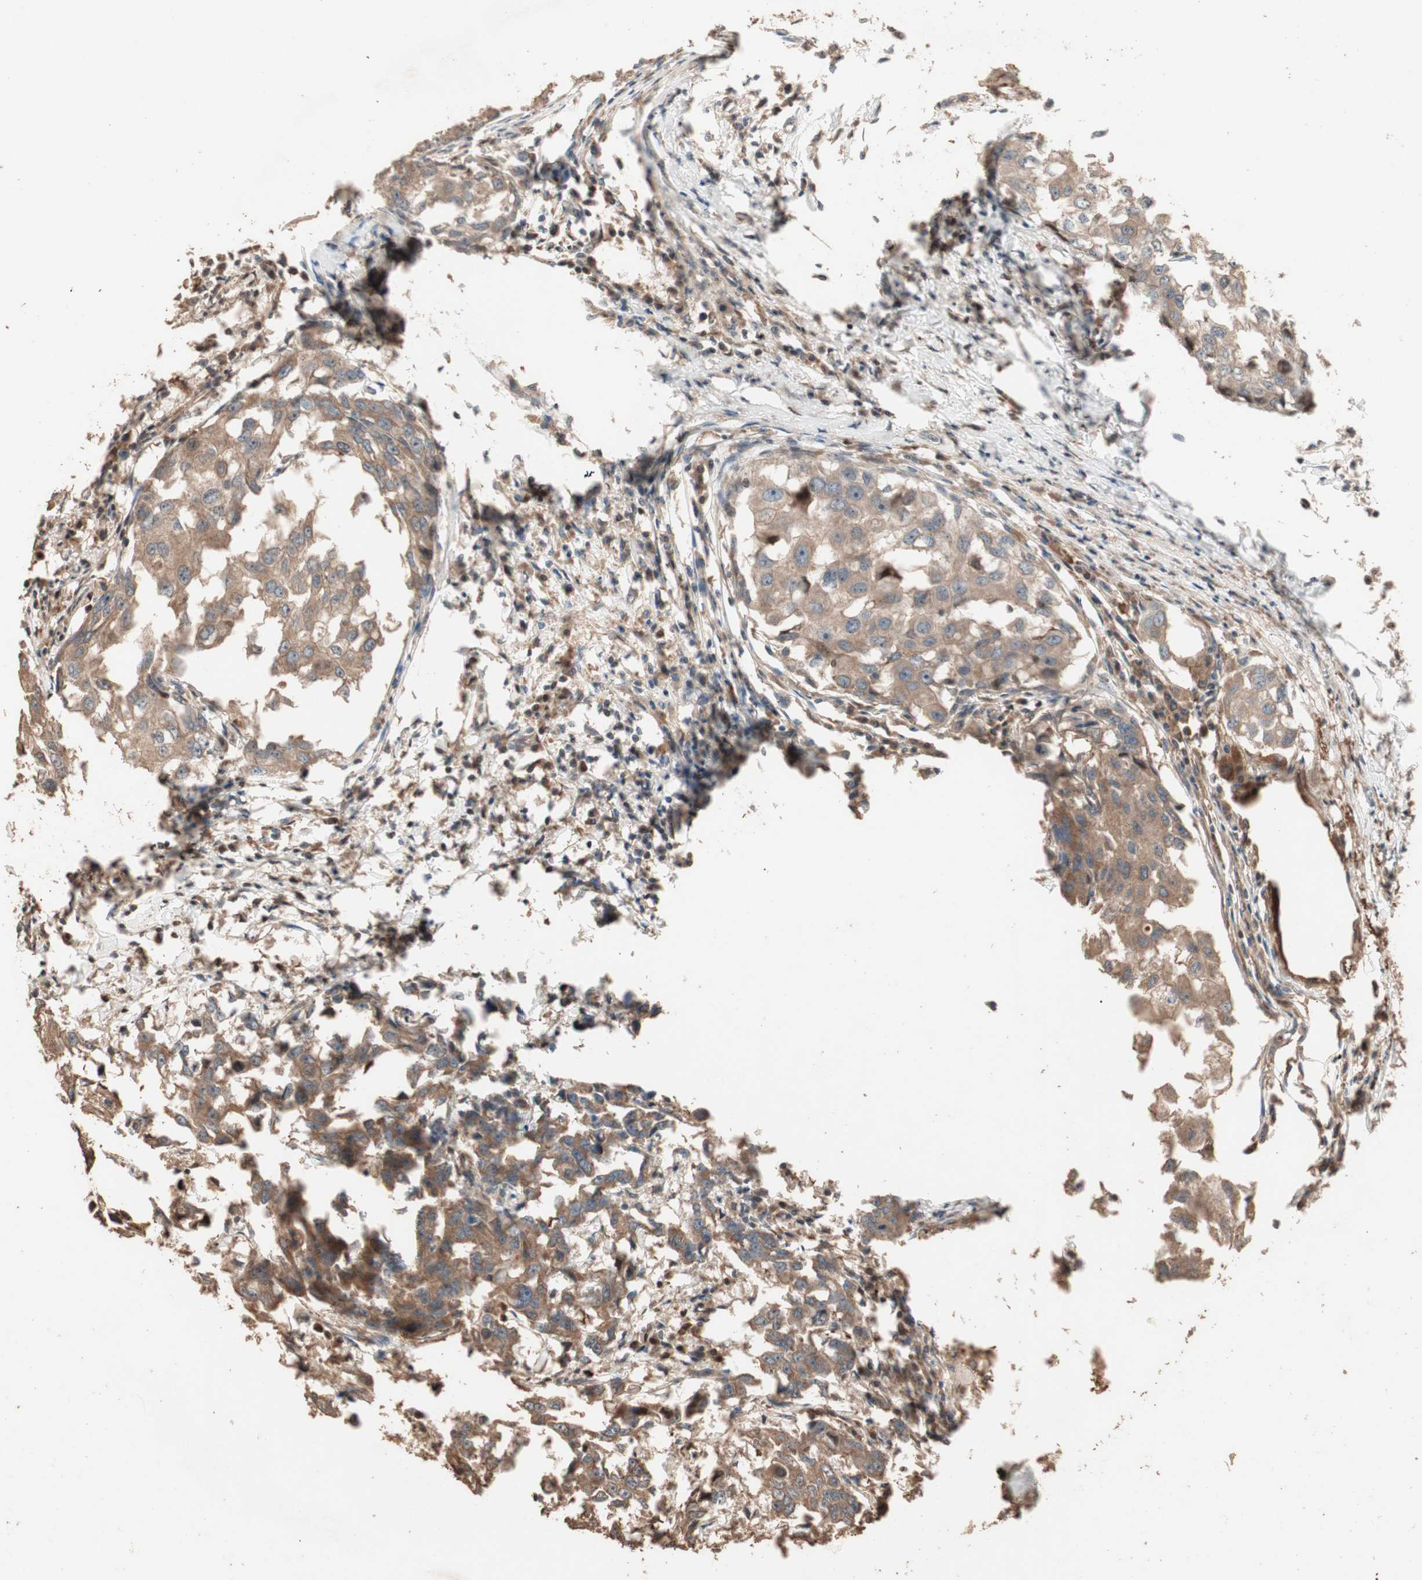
{"staining": {"intensity": "moderate", "quantity": ">75%", "location": "cytoplasmic/membranous"}, "tissue": "breast cancer", "cell_type": "Tumor cells", "image_type": "cancer", "snomed": [{"axis": "morphology", "description": "Duct carcinoma"}, {"axis": "topography", "description": "Breast"}], "caption": "A high-resolution image shows immunohistochemistry staining of breast invasive ductal carcinoma, which exhibits moderate cytoplasmic/membranous expression in about >75% of tumor cells.", "gene": "USP20", "patient": {"sex": "female", "age": 27}}